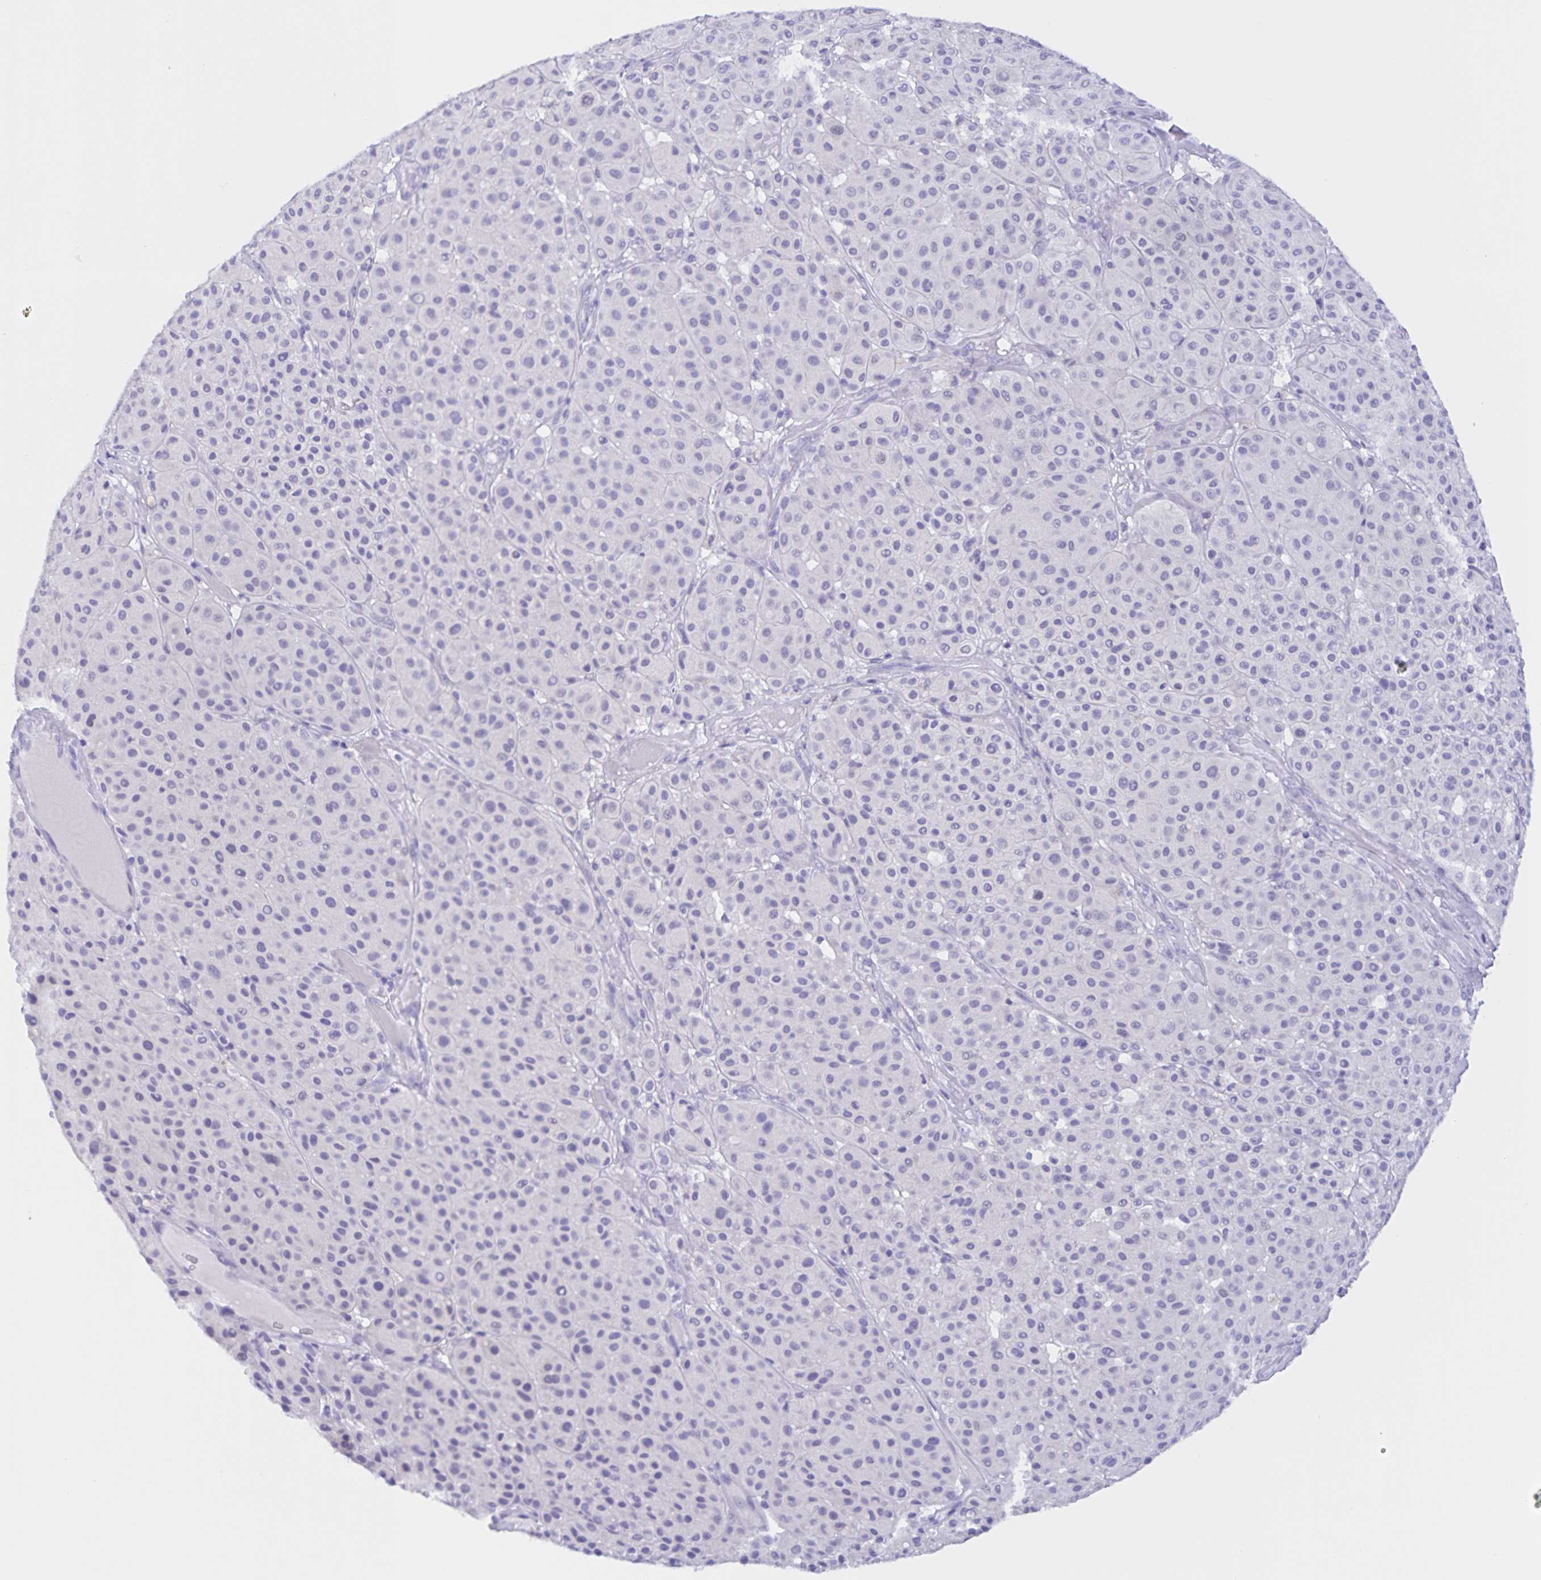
{"staining": {"intensity": "negative", "quantity": "none", "location": "none"}, "tissue": "melanoma", "cell_type": "Tumor cells", "image_type": "cancer", "snomed": [{"axis": "morphology", "description": "Malignant melanoma, Metastatic site"}, {"axis": "topography", "description": "Smooth muscle"}], "caption": "The photomicrograph exhibits no staining of tumor cells in malignant melanoma (metastatic site).", "gene": "TGIF2LX", "patient": {"sex": "male", "age": 41}}